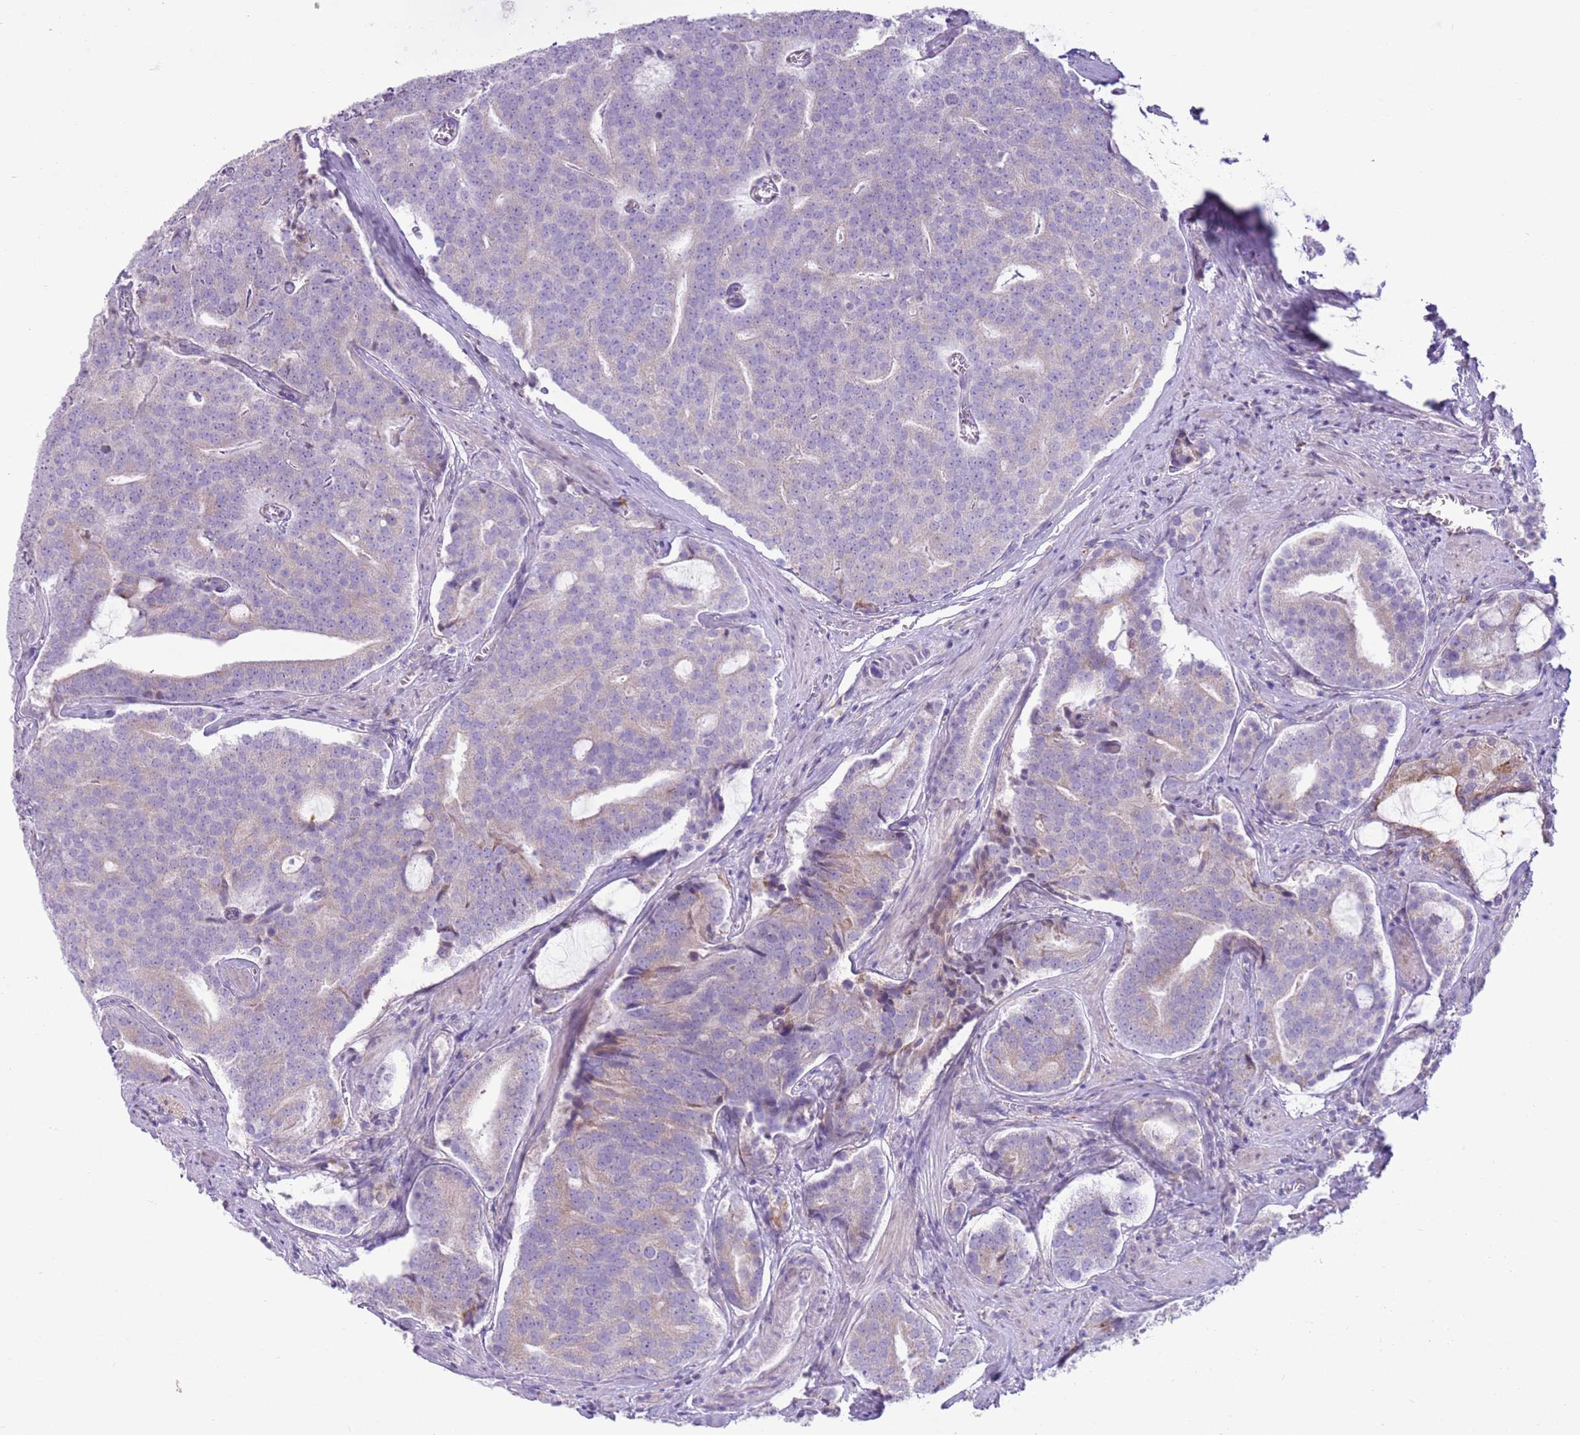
{"staining": {"intensity": "negative", "quantity": "none", "location": "none"}, "tissue": "prostate cancer", "cell_type": "Tumor cells", "image_type": "cancer", "snomed": [{"axis": "morphology", "description": "Adenocarcinoma, High grade"}, {"axis": "topography", "description": "Prostate"}], "caption": "The micrograph exhibits no staining of tumor cells in prostate adenocarcinoma (high-grade). Brightfield microscopy of IHC stained with DAB (3,3'-diaminobenzidine) (brown) and hematoxylin (blue), captured at high magnification.", "gene": "OAF", "patient": {"sex": "male", "age": 55}}